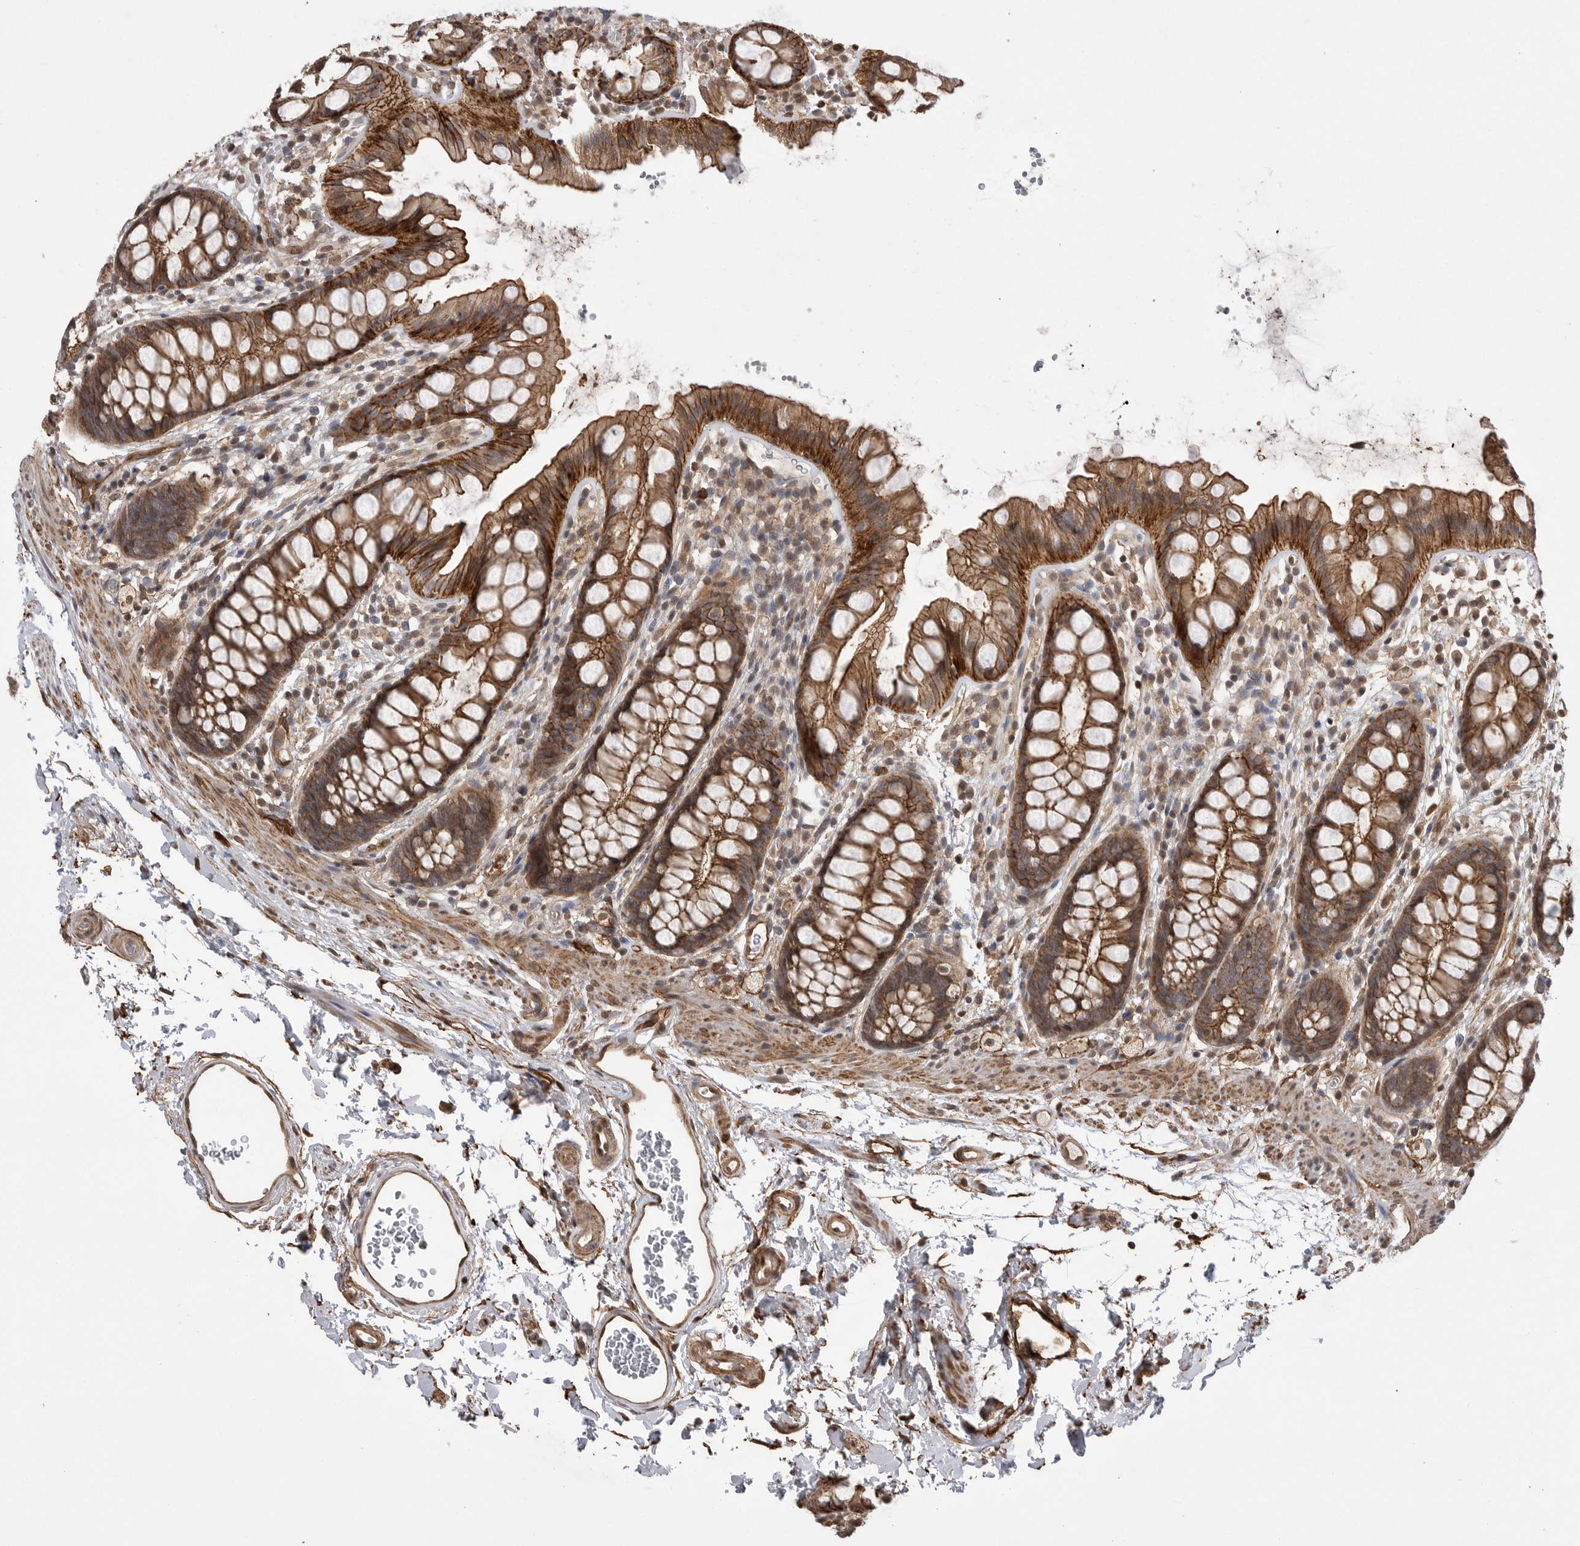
{"staining": {"intensity": "strong", "quantity": ">75%", "location": "cytoplasmic/membranous"}, "tissue": "rectum", "cell_type": "Glandular cells", "image_type": "normal", "snomed": [{"axis": "morphology", "description": "Normal tissue, NOS"}, {"axis": "topography", "description": "Rectum"}], "caption": "Immunohistochemical staining of unremarkable rectum demonstrates strong cytoplasmic/membranous protein staining in about >75% of glandular cells.", "gene": "NECTIN1", "patient": {"sex": "female", "age": 65}}